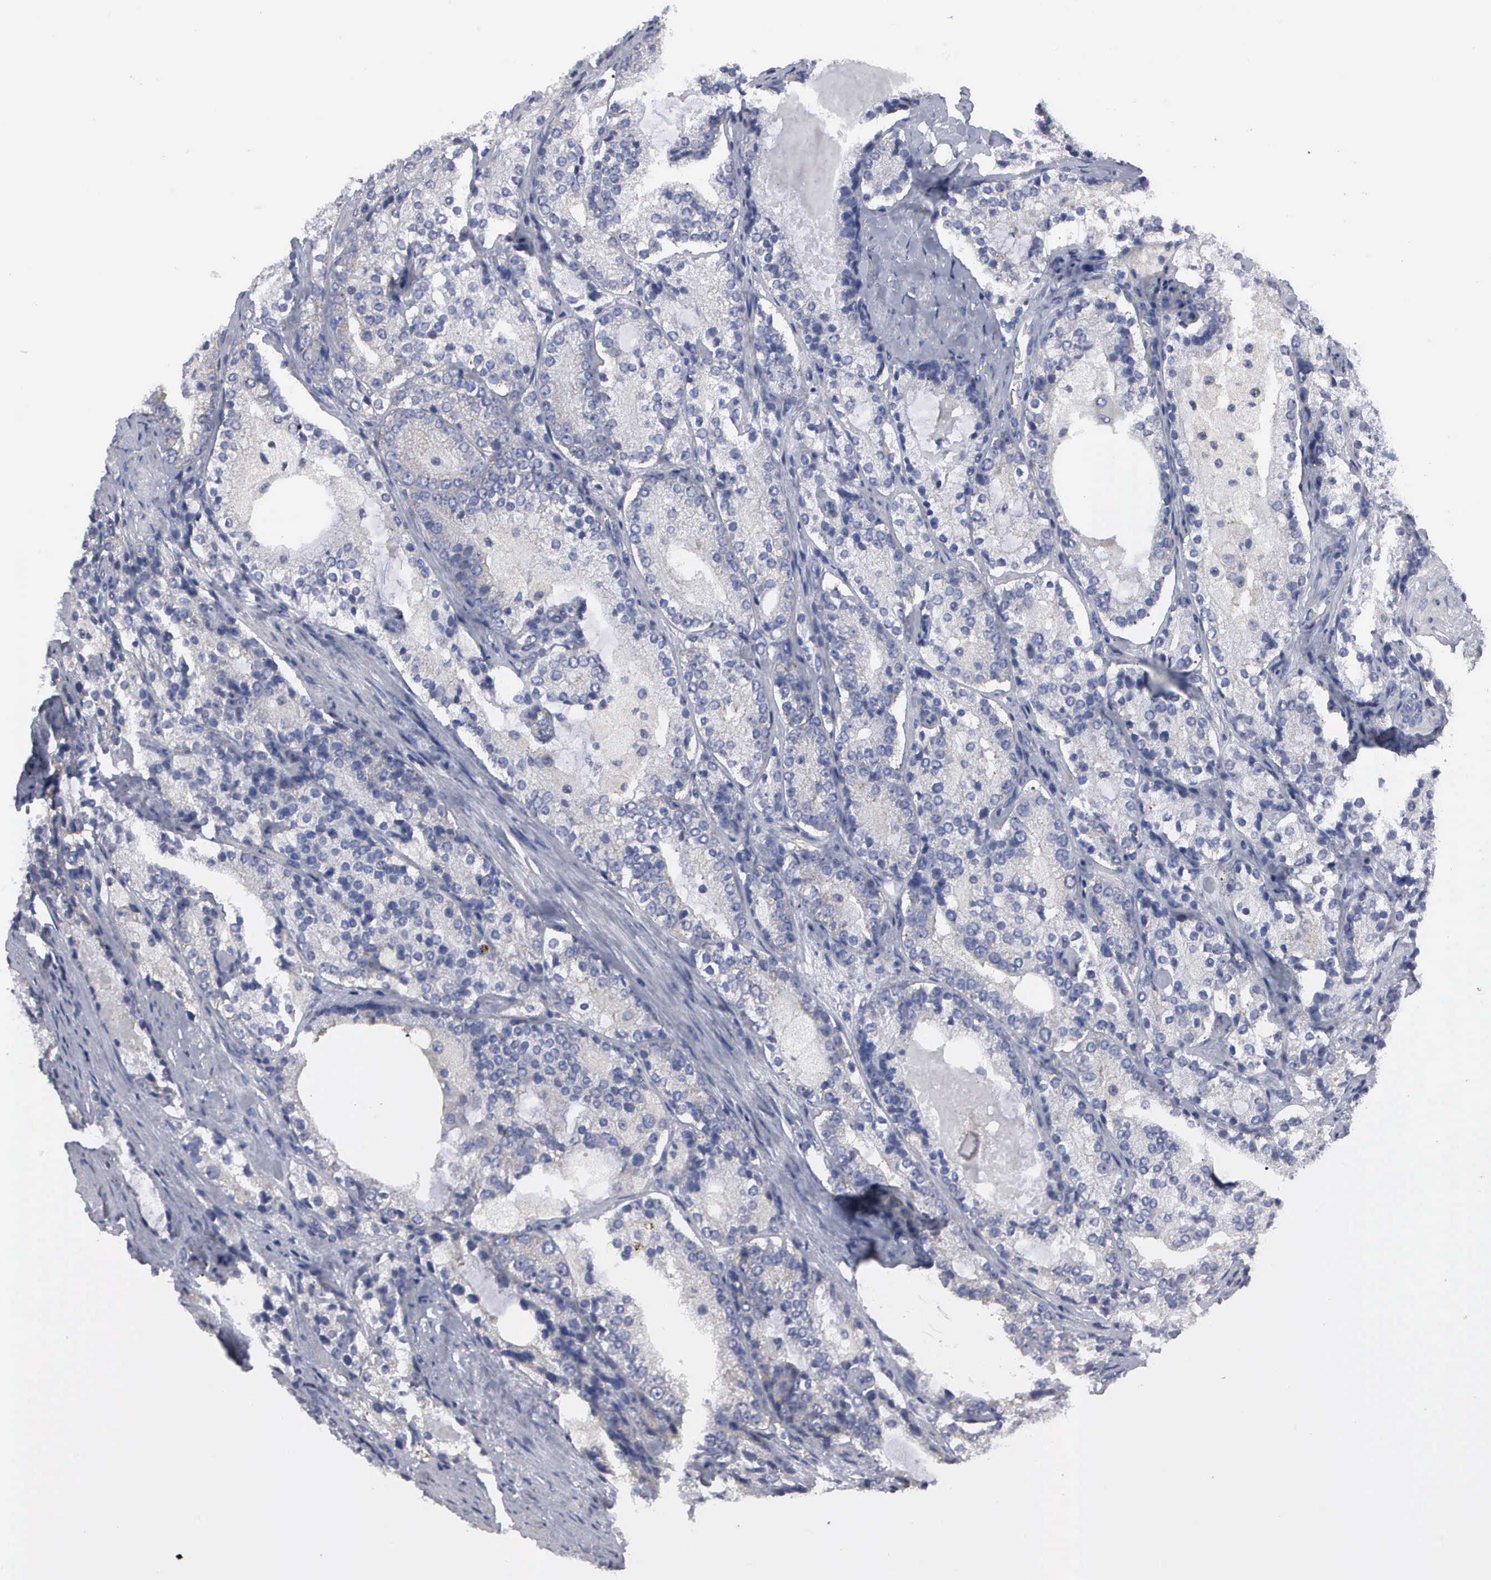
{"staining": {"intensity": "negative", "quantity": "none", "location": "none"}, "tissue": "prostate cancer", "cell_type": "Tumor cells", "image_type": "cancer", "snomed": [{"axis": "morphology", "description": "Adenocarcinoma, High grade"}, {"axis": "topography", "description": "Prostate"}], "caption": "Immunohistochemistry micrograph of neoplastic tissue: adenocarcinoma (high-grade) (prostate) stained with DAB (3,3'-diaminobenzidine) exhibits no significant protein expression in tumor cells.", "gene": "TXLNG", "patient": {"sex": "male", "age": 63}}